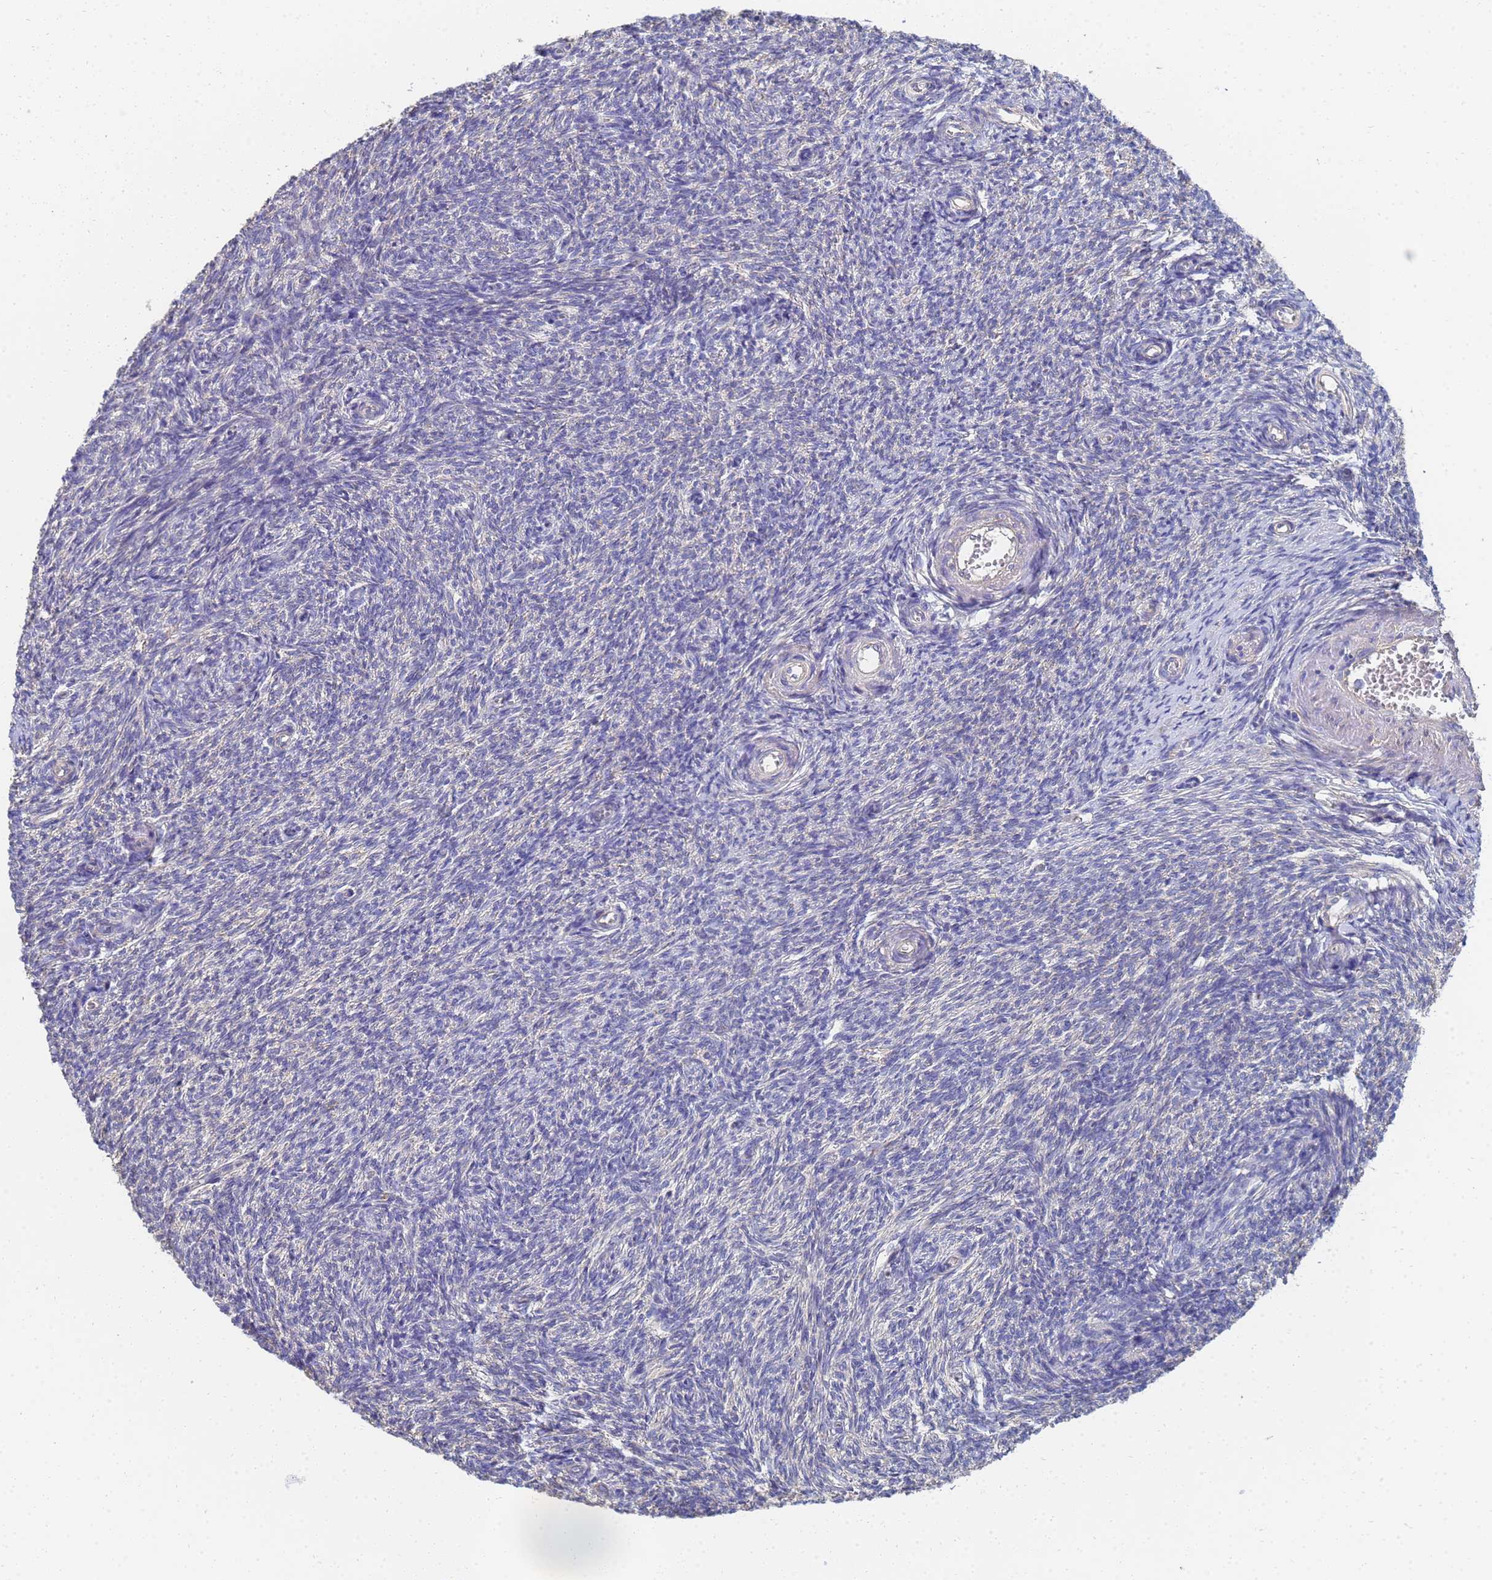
{"staining": {"intensity": "negative", "quantity": "none", "location": "none"}, "tissue": "ovary", "cell_type": "Ovarian stroma cells", "image_type": "normal", "snomed": [{"axis": "morphology", "description": "Normal tissue, NOS"}, {"axis": "topography", "description": "Ovary"}], "caption": "IHC micrograph of benign ovary: human ovary stained with DAB (3,3'-diaminobenzidine) demonstrates no significant protein positivity in ovarian stroma cells. (Brightfield microscopy of DAB immunohistochemistry at high magnification).", "gene": "LBX2", "patient": {"sex": "female", "age": 44}}